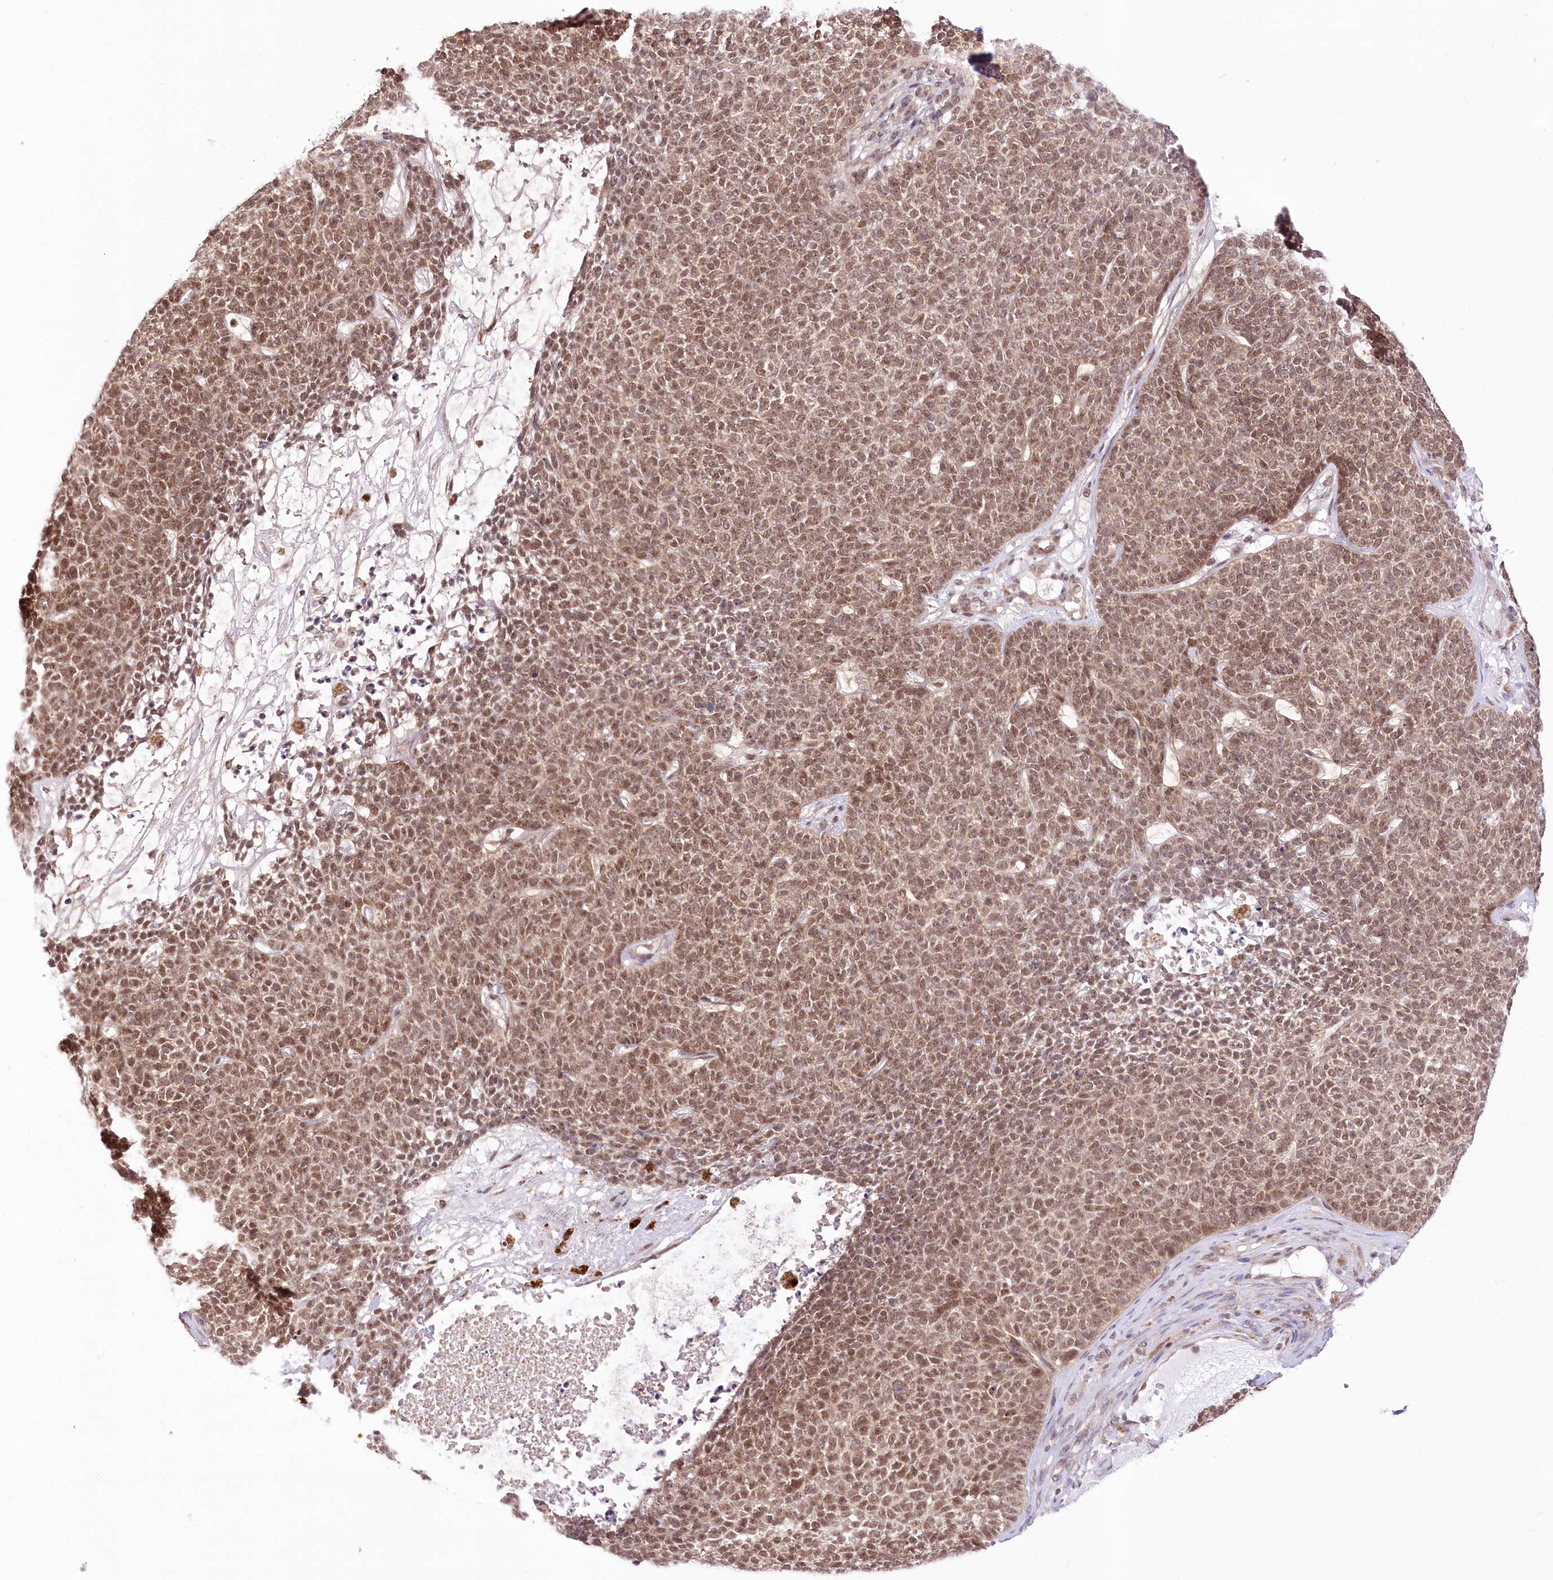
{"staining": {"intensity": "moderate", "quantity": ">75%", "location": "nuclear"}, "tissue": "skin cancer", "cell_type": "Tumor cells", "image_type": "cancer", "snomed": [{"axis": "morphology", "description": "Basal cell carcinoma"}, {"axis": "topography", "description": "Skin"}], "caption": "Immunohistochemical staining of skin cancer (basal cell carcinoma) reveals medium levels of moderate nuclear protein positivity in about >75% of tumor cells.", "gene": "ZMAT2", "patient": {"sex": "female", "age": 84}}